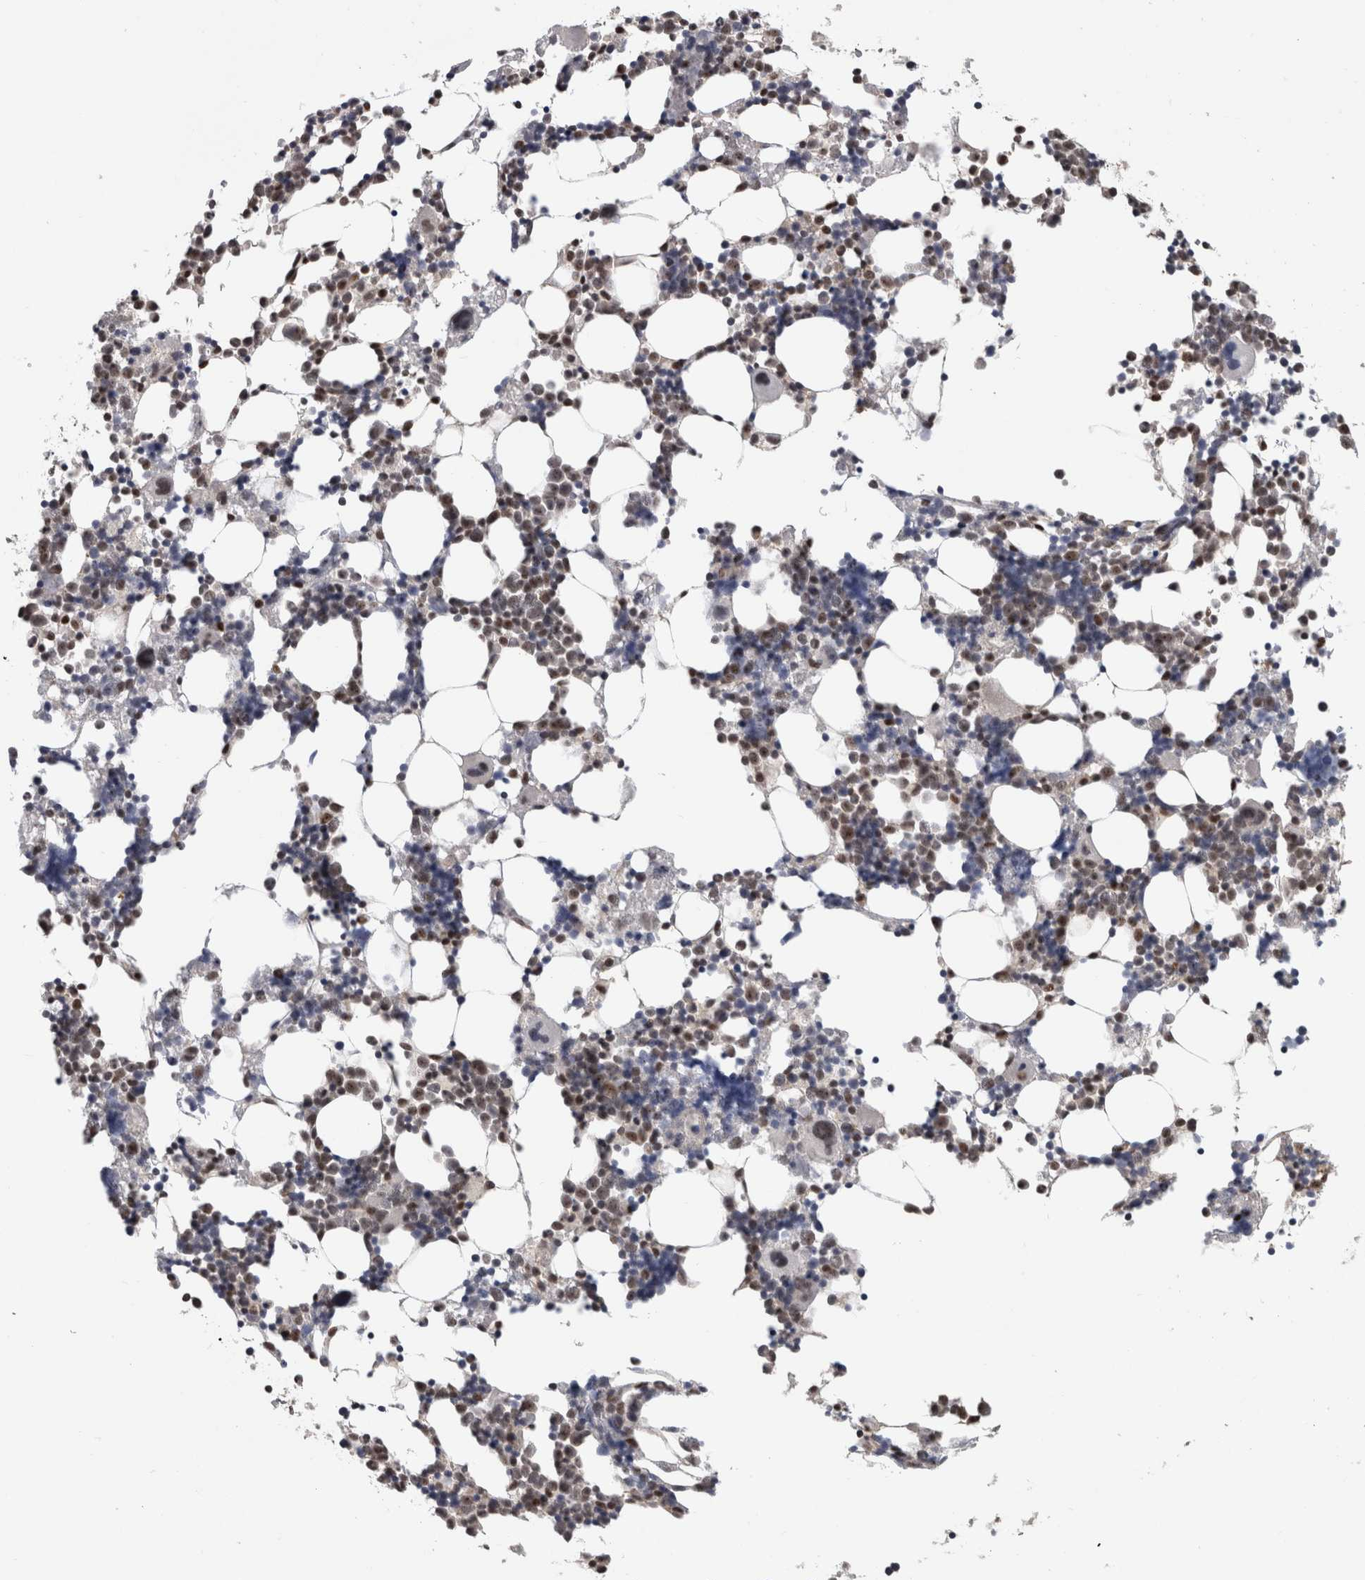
{"staining": {"intensity": "moderate", "quantity": "25%-75%", "location": "nuclear"}, "tissue": "bone marrow", "cell_type": "Hematopoietic cells", "image_type": "normal", "snomed": [{"axis": "morphology", "description": "Normal tissue, NOS"}, {"axis": "morphology", "description": "Inflammation, NOS"}, {"axis": "topography", "description": "Bone marrow"}], "caption": "A brown stain highlights moderate nuclear expression of a protein in hematopoietic cells of benign bone marrow.", "gene": "TDRD7", "patient": {"sex": "male", "age": 21}}